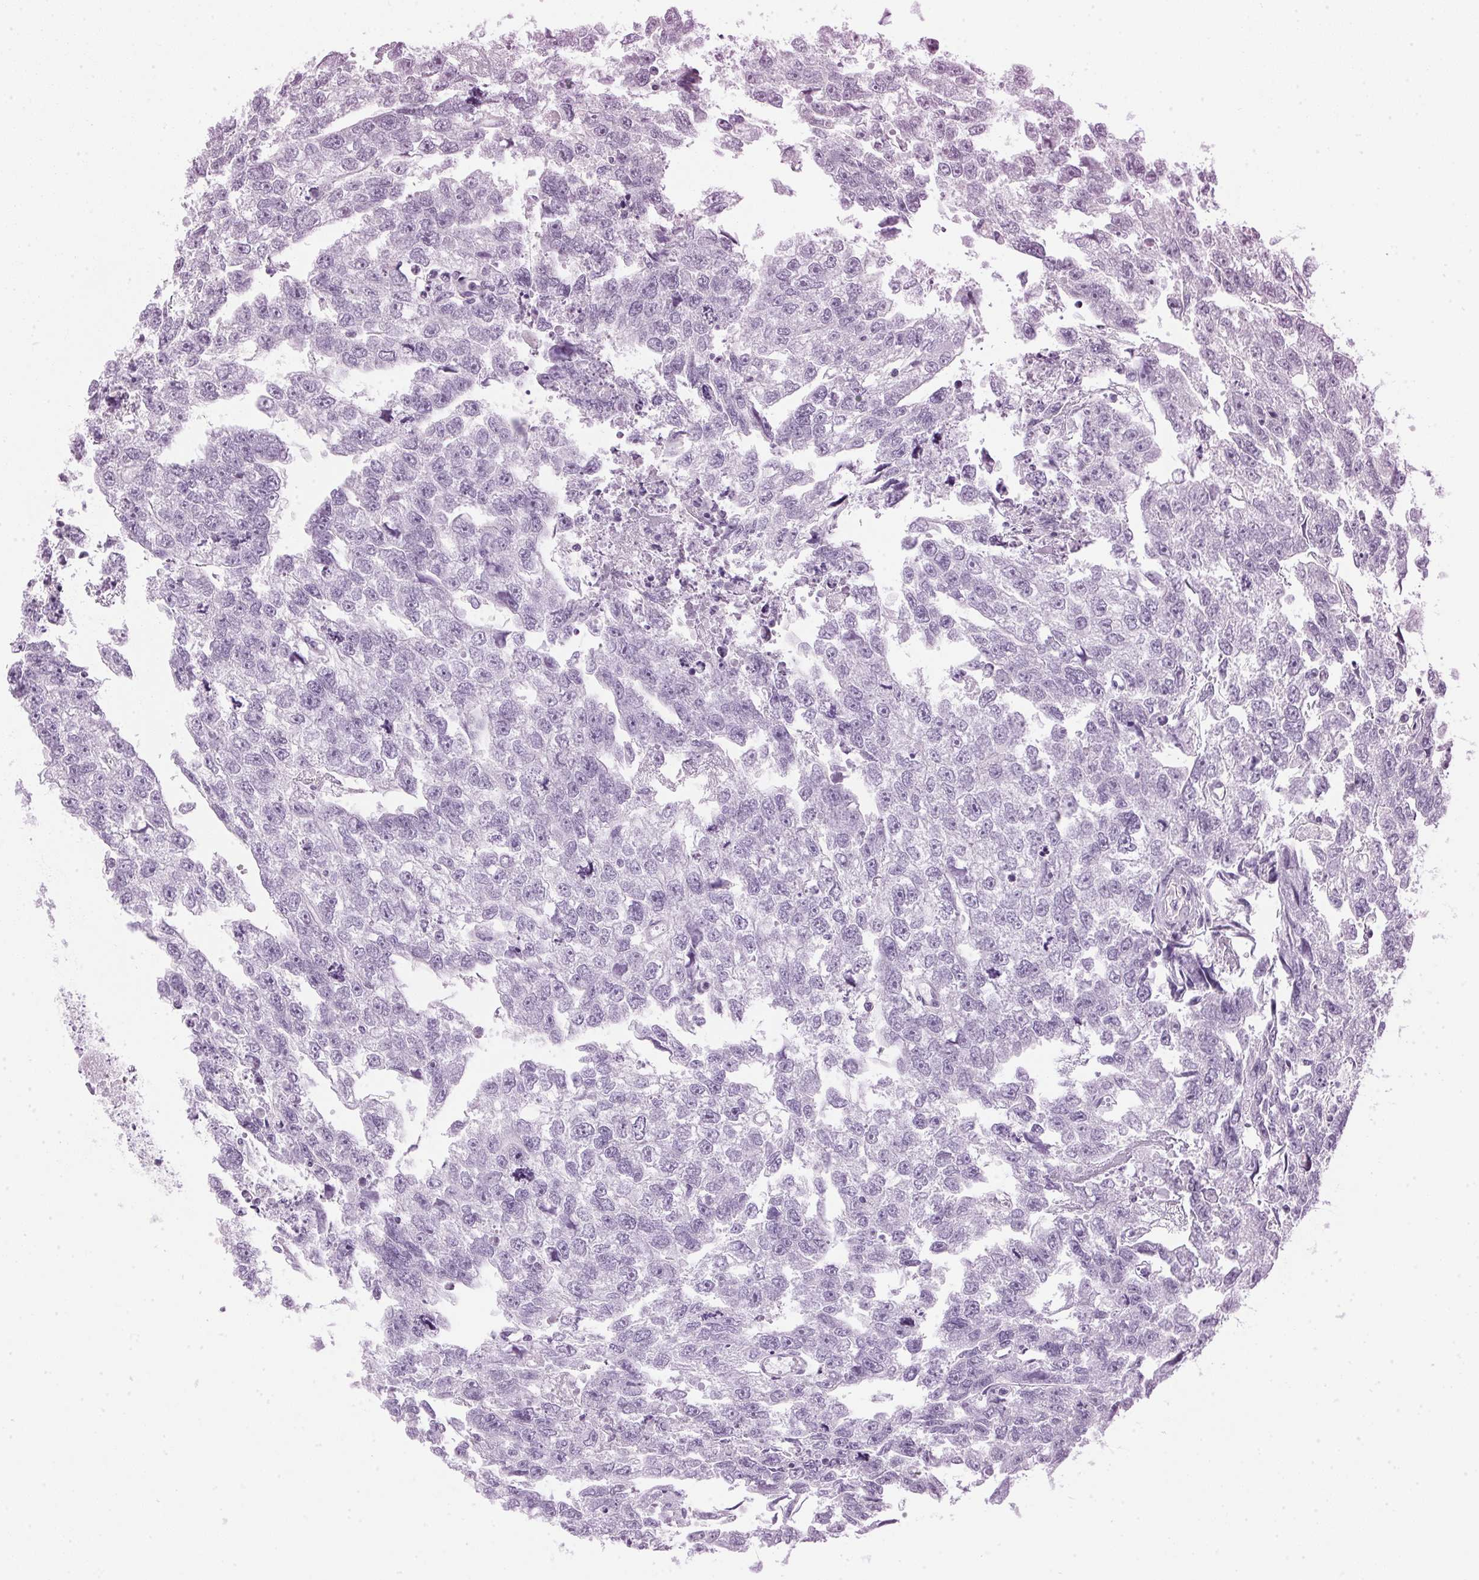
{"staining": {"intensity": "negative", "quantity": "none", "location": "none"}, "tissue": "testis cancer", "cell_type": "Tumor cells", "image_type": "cancer", "snomed": [{"axis": "morphology", "description": "Carcinoma, Embryonal, NOS"}, {"axis": "morphology", "description": "Teratoma, malignant, NOS"}, {"axis": "topography", "description": "Testis"}], "caption": "This is an immunohistochemistry micrograph of testis cancer. There is no expression in tumor cells.", "gene": "SP7", "patient": {"sex": "male", "age": 44}}